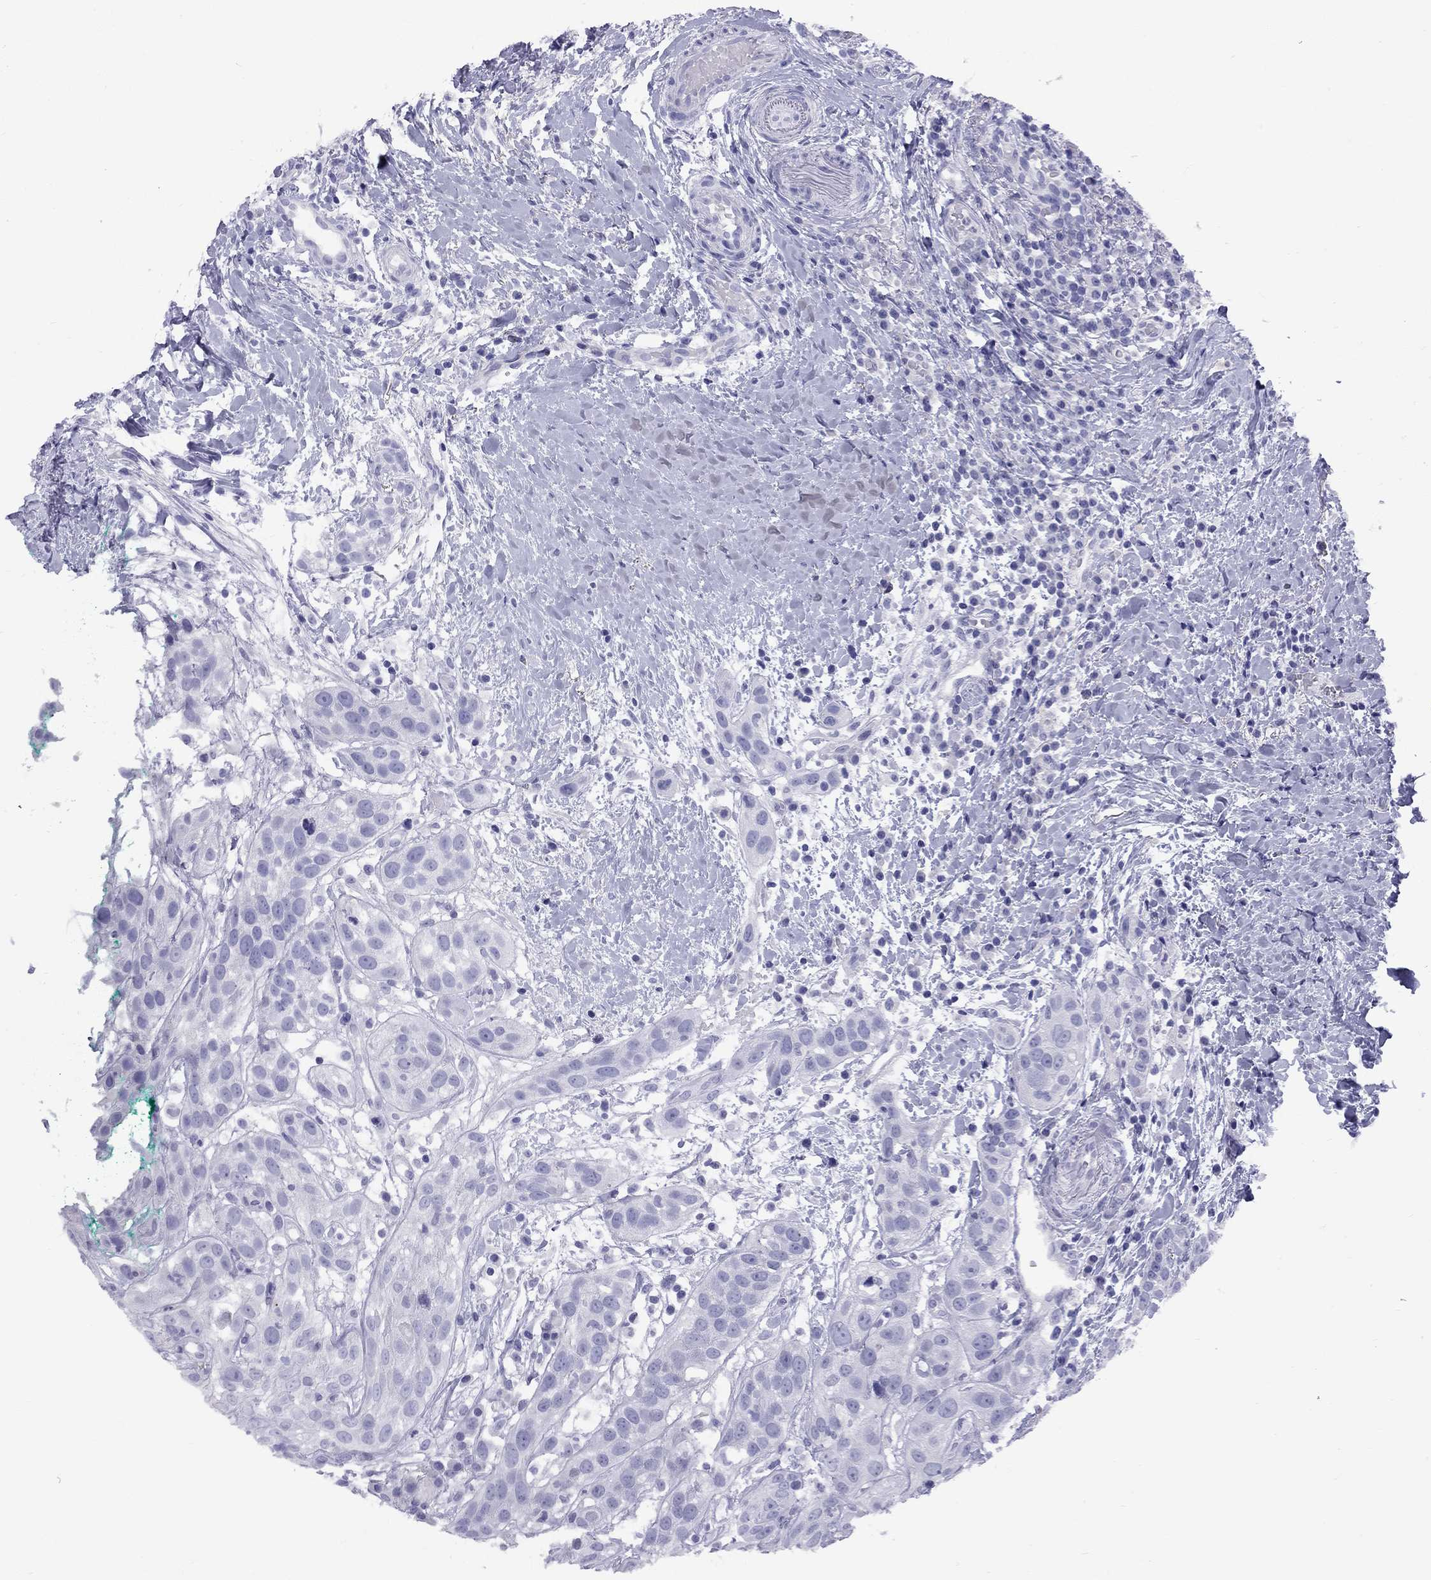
{"staining": {"intensity": "negative", "quantity": "none", "location": "none"}, "tissue": "head and neck cancer", "cell_type": "Tumor cells", "image_type": "cancer", "snomed": [{"axis": "morphology", "description": "Normal tissue, NOS"}, {"axis": "morphology", "description": "Squamous cell carcinoma, NOS"}, {"axis": "topography", "description": "Oral tissue"}, {"axis": "topography", "description": "Salivary gland"}, {"axis": "topography", "description": "Head-Neck"}], "caption": "A micrograph of head and neck cancer stained for a protein exhibits no brown staining in tumor cells.", "gene": "FSCN3", "patient": {"sex": "female", "age": 62}}